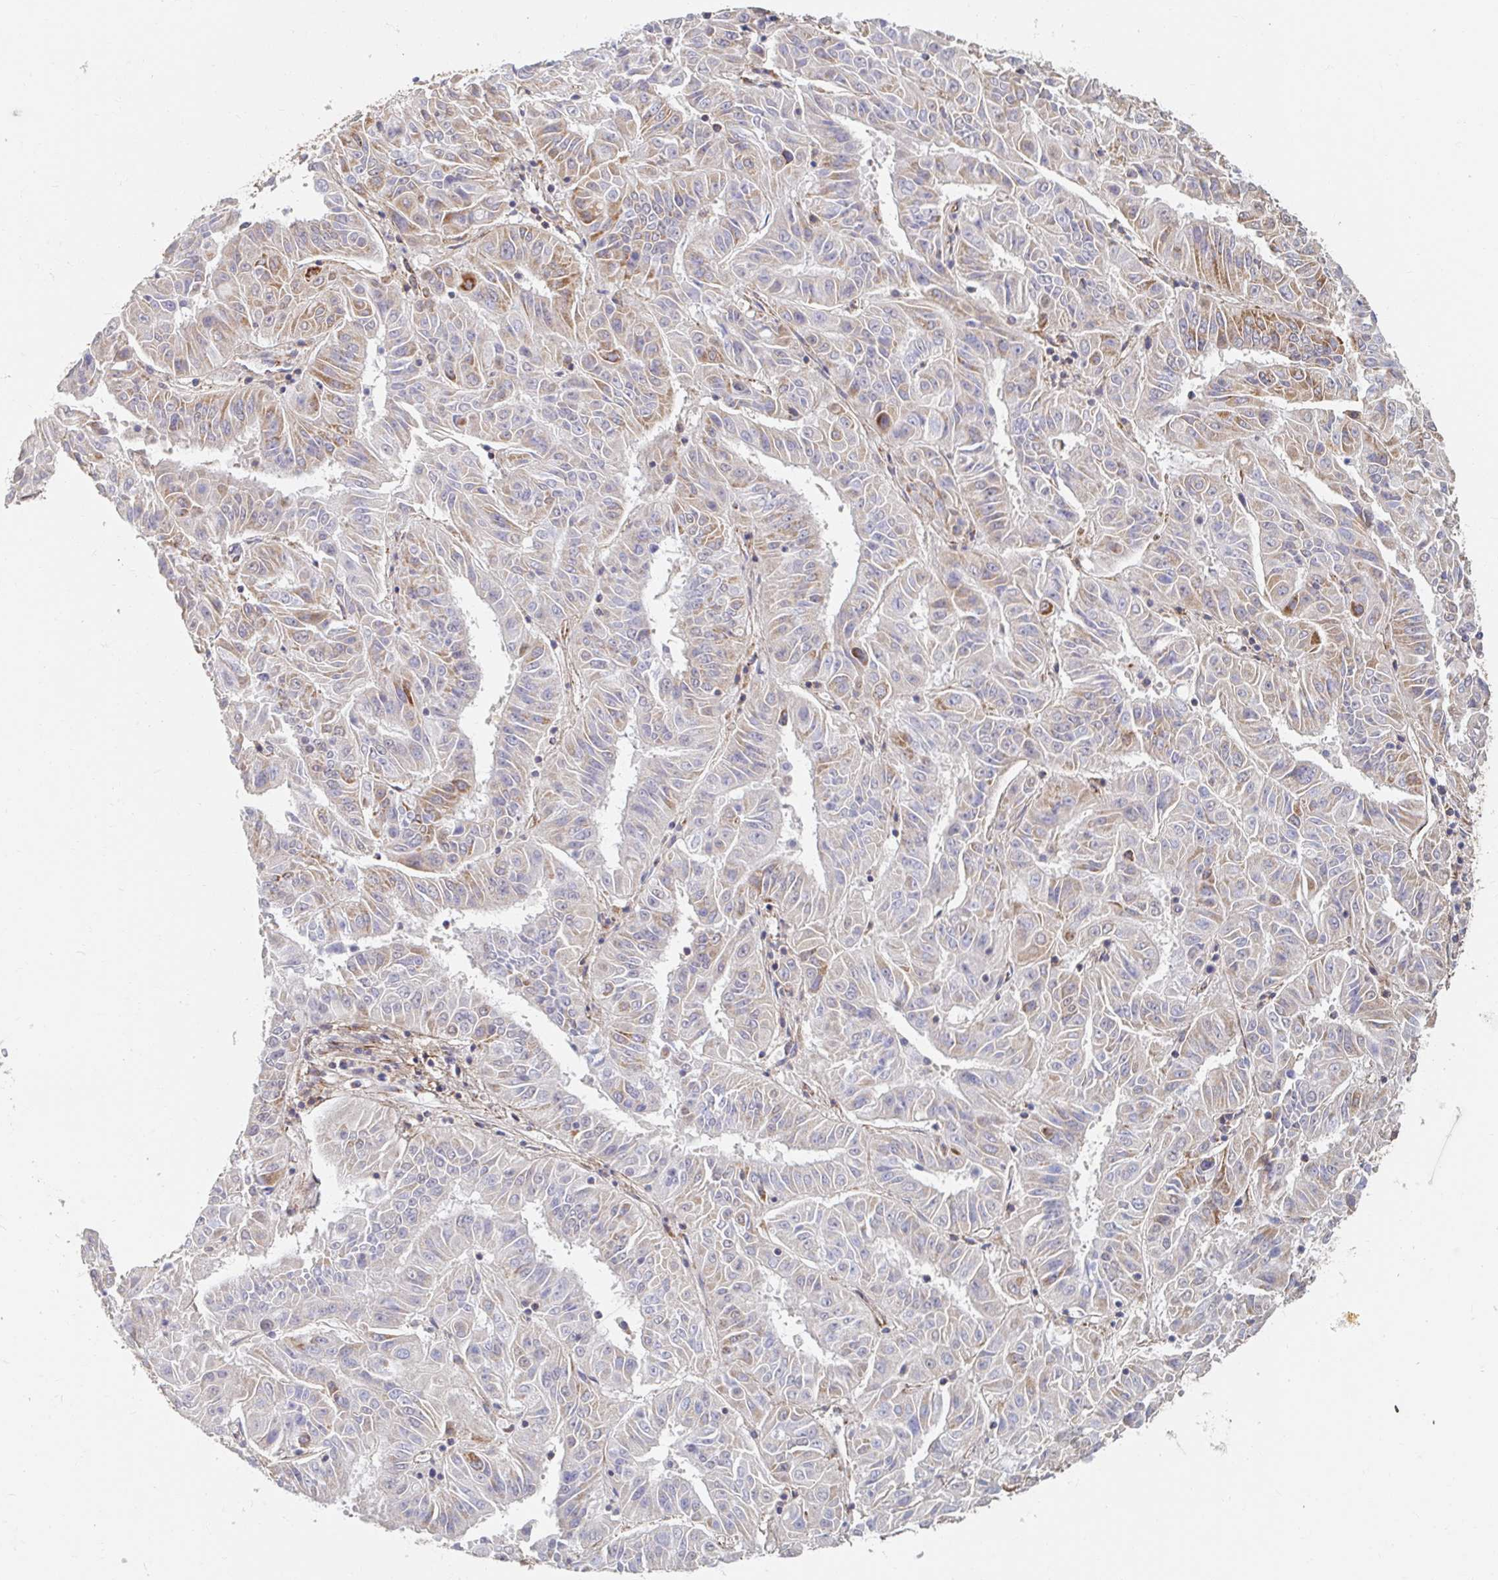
{"staining": {"intensity": "moderate", "quantity": "<25%", "location": "cytoplasmic/membranous"}, "tissue": "pancreatic cancer", "cell_type": "Tumor cells", "image_type": "cancer", "snomed": [{"axis": "morphology", "description": "Adenocarcinoma, NOS"}, {"axis": "topography", "description": "Pancreas"}], "caption": "Tumor cells display low levels of moderate cytoplasmic/membranous expression in approximately <25% of cells in pancreatic adenocarcinoma.", "gene": "MAVS", "patient": {"sex": "male", "age": 63}}